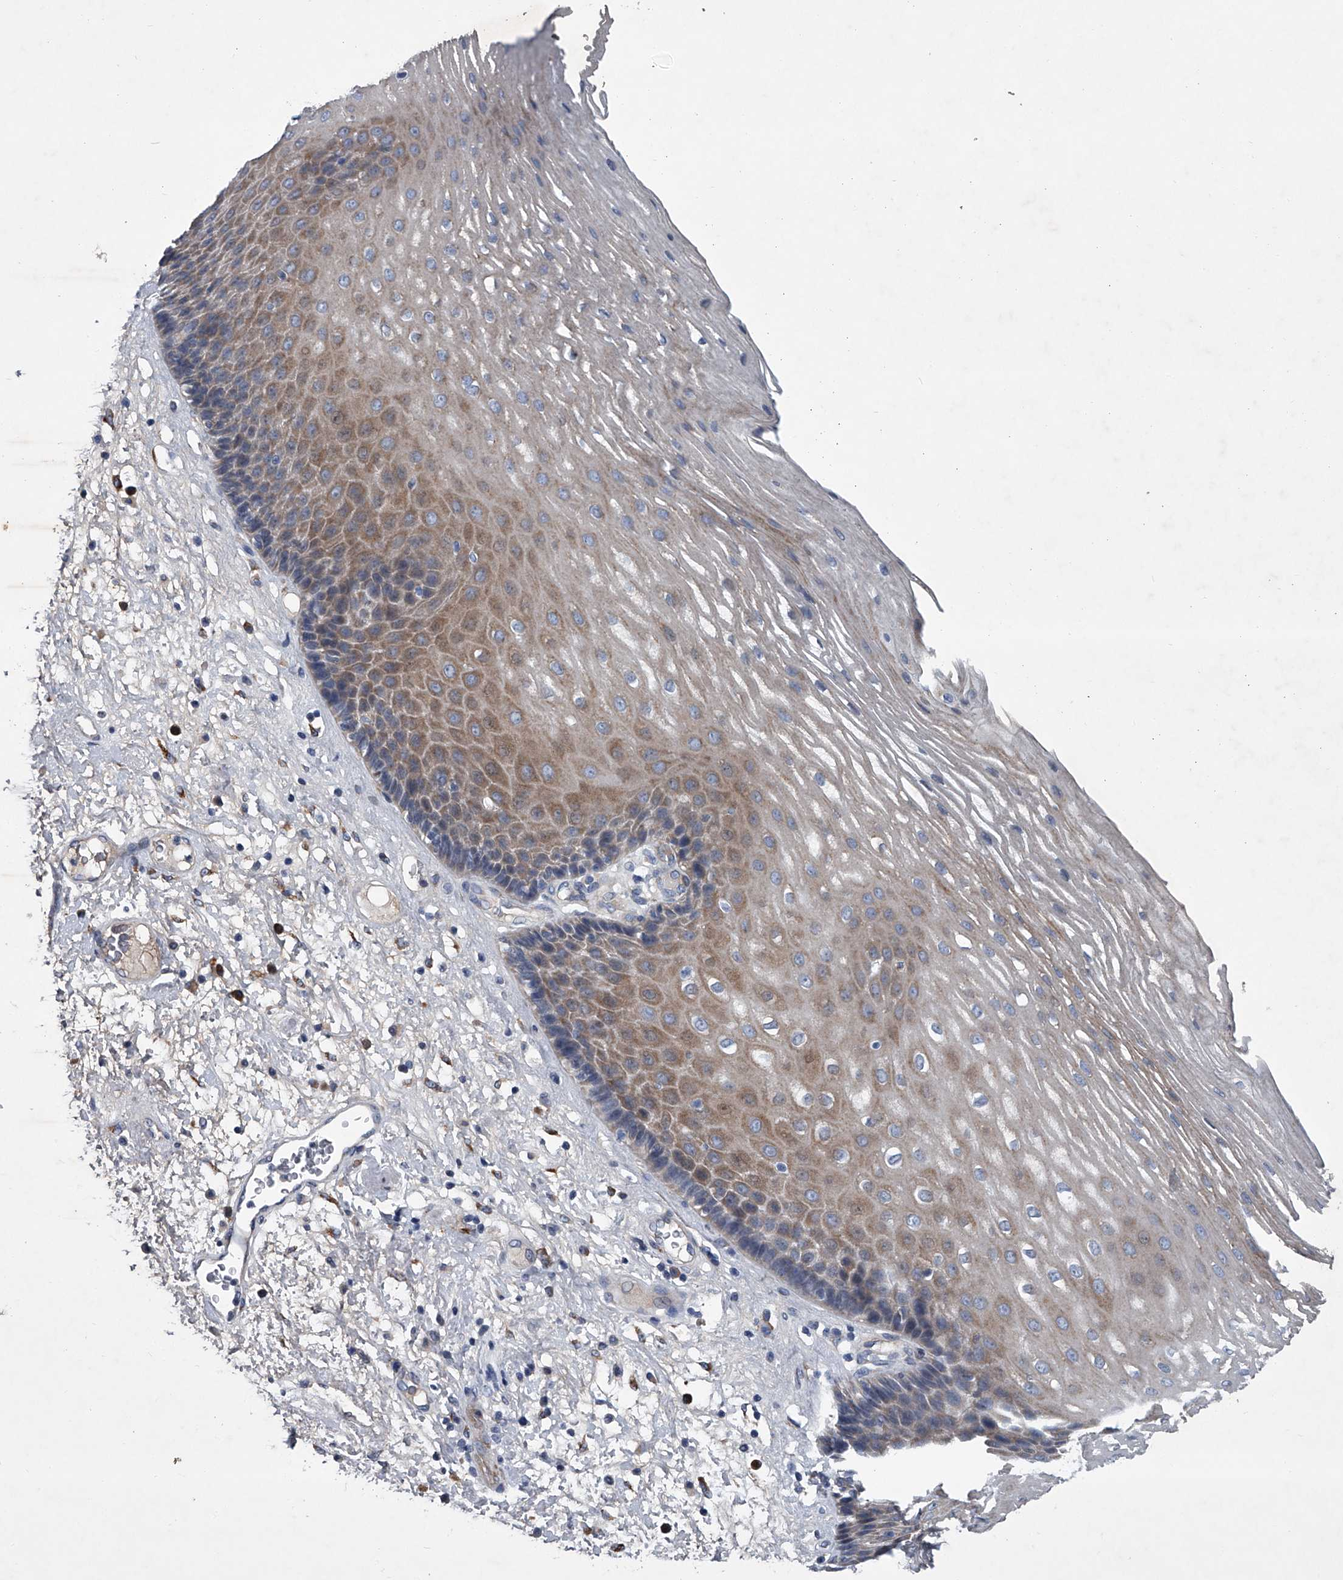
{"staining": {"intensity": "moderate", "quantity": "<25%", "location": "cytoplasmic/membranous"}, "tissue": "esophagus", "cell_type": "Squamous epithelial cells", "image_type": "normal", "snomed": [{"axis": "morphology", "description": "Normal tissue, NOS"}, {"axis": "morphology", "description": "Adenocarcinoma, NOS"}, {"axis": "topography", "description": "Esophagus"}], "caption": "Esophagus stained for a protein (brown) exhibits moderate cytoplasmic/membranous positive positivity in about <25% of squamous epithelial cells.", "gene": "ABCG1", "patient": {"sex": "male", "age": 62}}